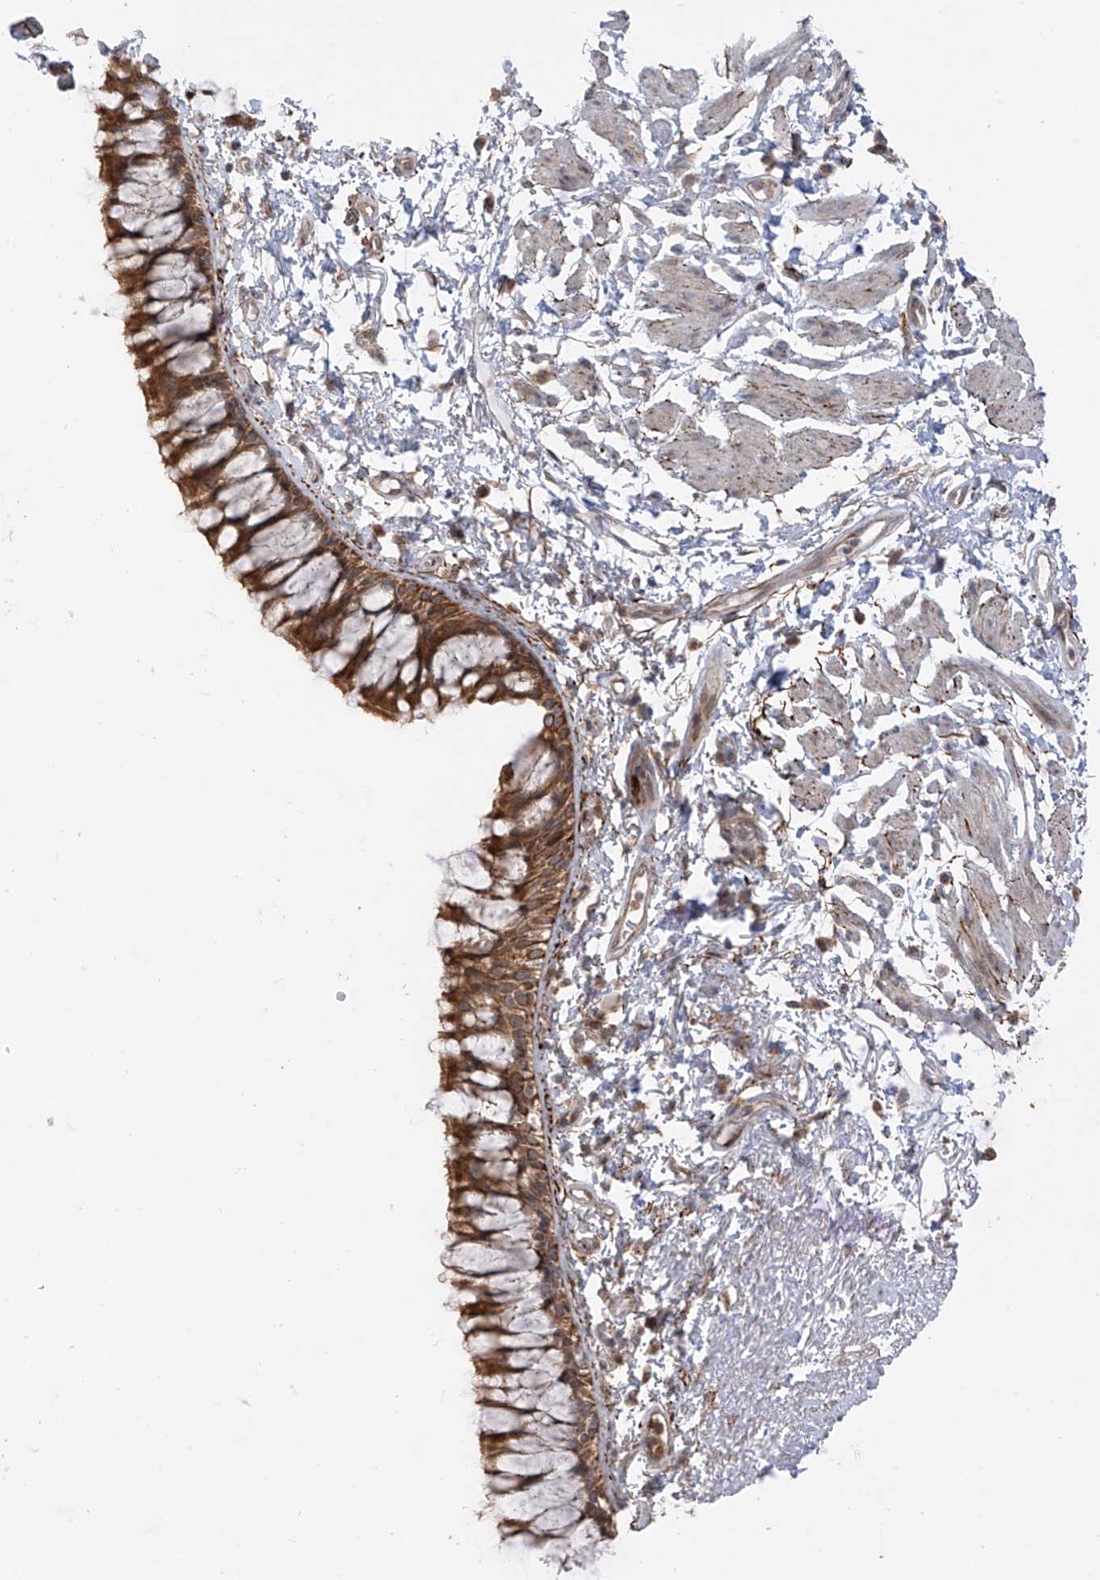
{"staining": {"intensity": "strong", "quantity": "25%-75%", "location": "cytoplasmic/membranous"}, "tissue": "bronchus", "cell_type": "Respiratory epithelial cells", "image_type": "normal", "snomed": [{"axis": "morphology", "description": "Normal tissue, NOS"}, {"axis": "topography", "description": "Cartilage tissue"}, {"axis": "topography", "description": "Bronchus"}], "caption": "Benign bronchus shows strong cytoplasmic/membranous positivity in approximately 25%-75% of respiratory epithelial cells, visualized by immunohistochemistry.", "gene": "PDE11A", "patient": {"sex": "female", "age": 73}}